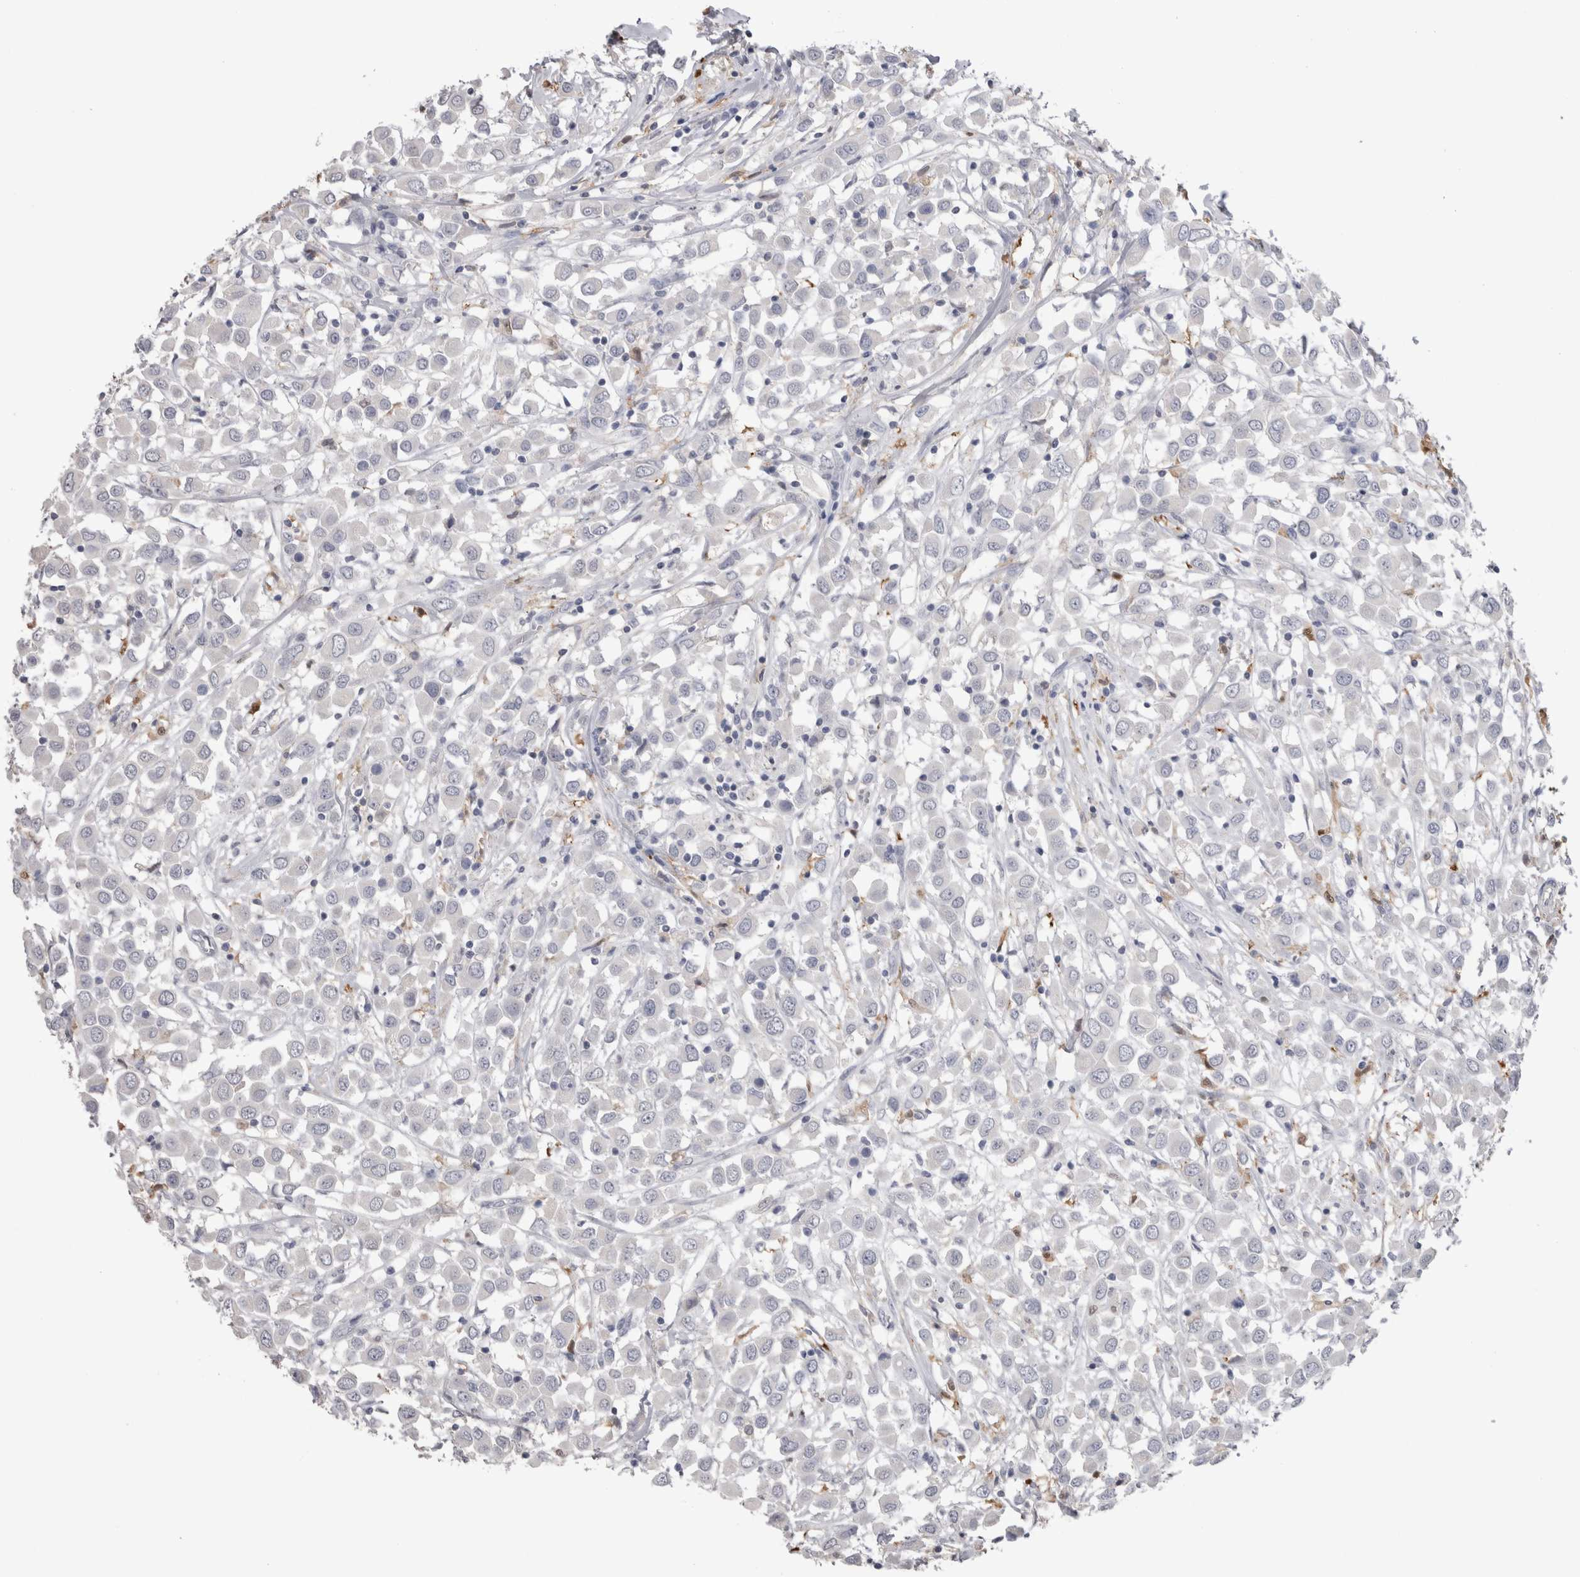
{"staining": {"intensity": "negative", "quantity": "none", "location": "none"}, "tissue": "breast cancer", "cell_type": "Tumor cells", "image_type": "cancer", "snomed": [{"axis": "morphology", "description": "Duct carcinoma"}, {"axis": "topography", "description": "Breast"}], "caption": "Image shows no protein positivity in tumor cells of breast cancer (intraductal carcinoma) tissue. (Immunohistochemistry (ihc), brightfield microscopy, high magnification).", "gene": "SUCNR1", "patient": {"sex": "female", "age": 61}}